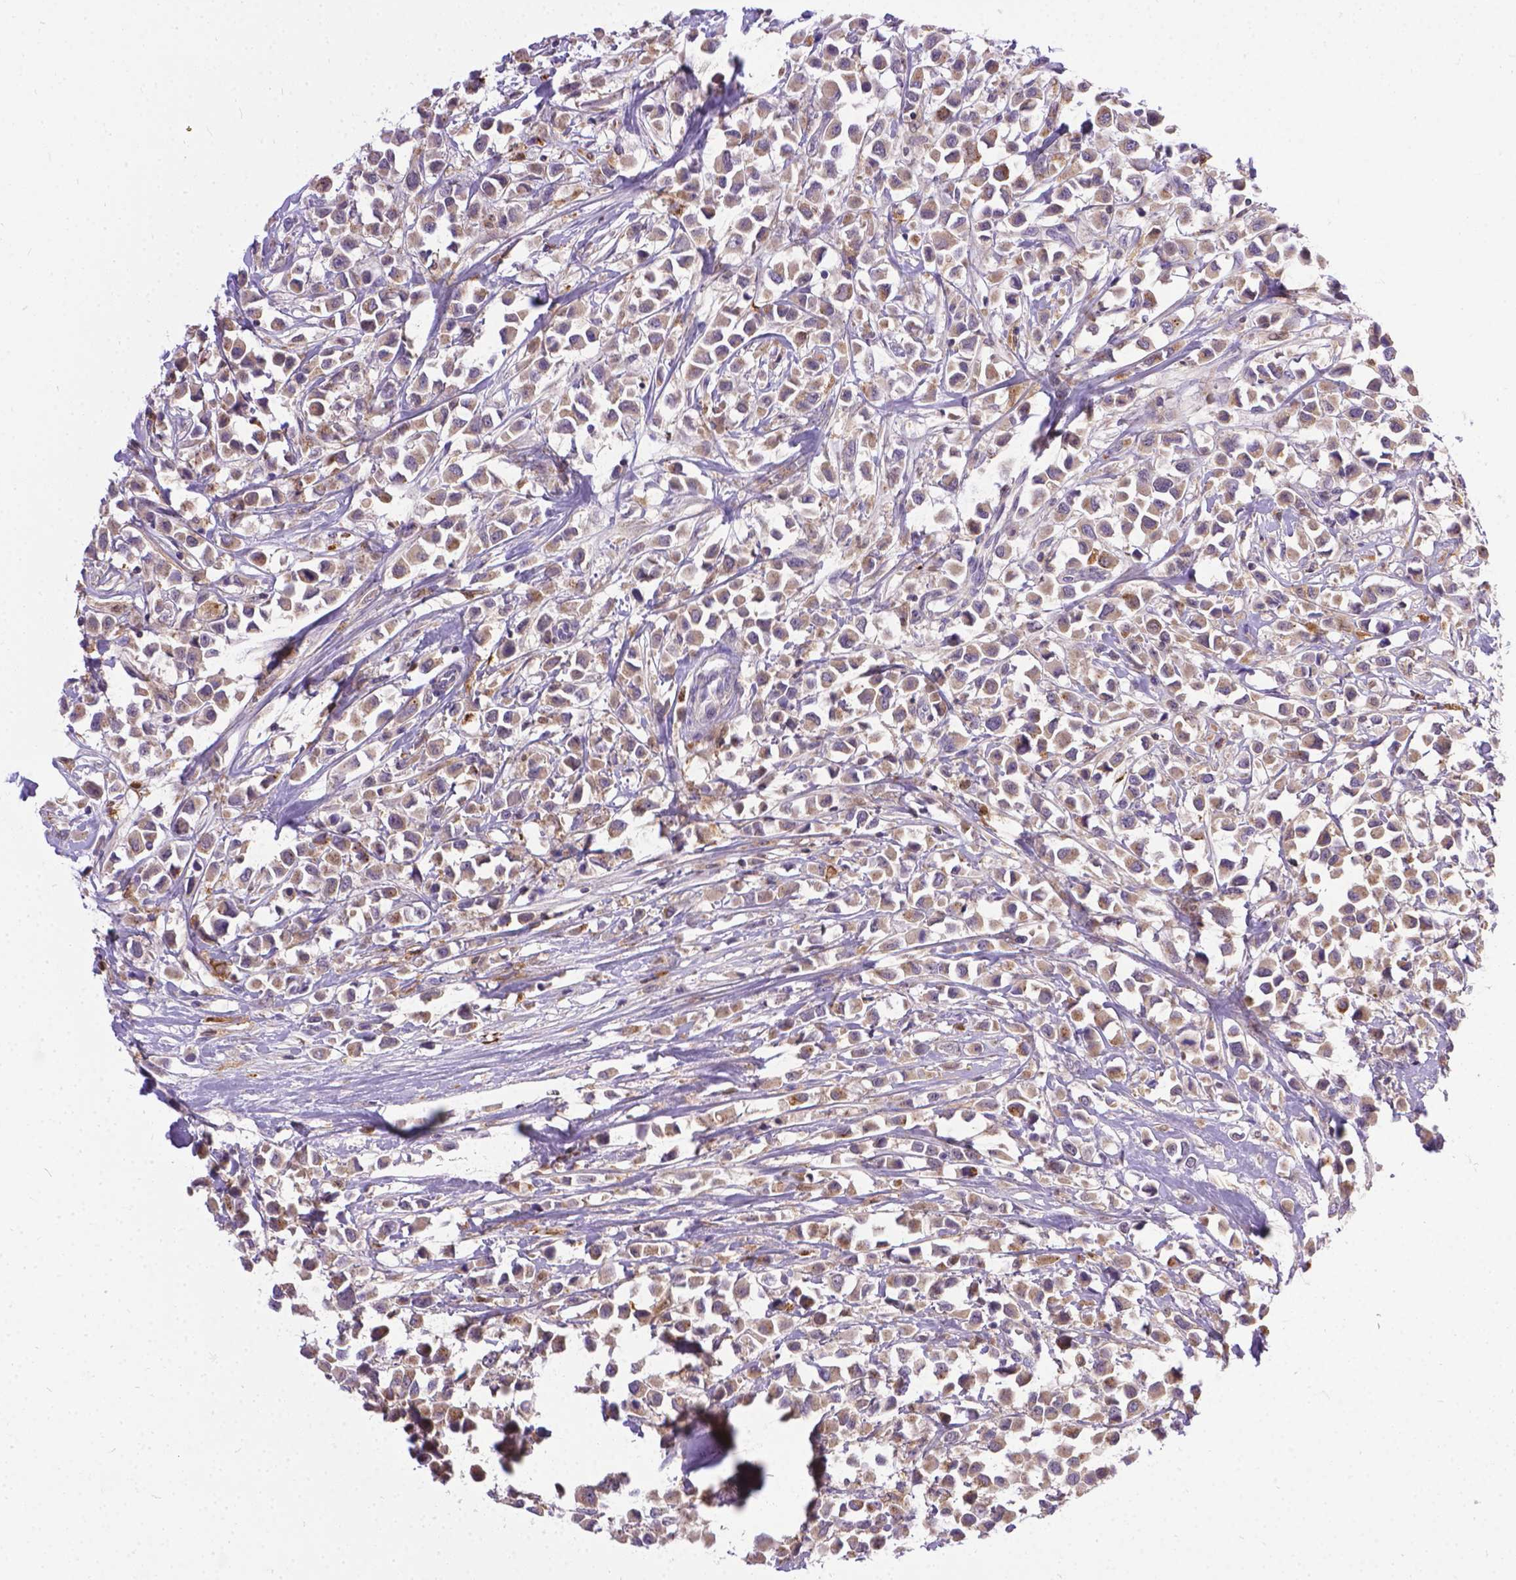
{"staining": {"intensity": "weak", "quantity": ">75%", "location": "cytoplasmic/membranous"}, "tissue": "breast cancer", "cell_type": "Tumor cells", "image_type": "cancer", "snomed": [{"axis": "morphology", "description": "Duct carcinoma"}, {"axis": "topography", "description": "Breast"}], "caption": "Protein staining of breast cancer (invasive ductal carcinoma) tissue exhibits weak cytoplasmic/membranous expression in about >75% of tumor cells. (DAB (3,3'-diaminobenzidine) = brown stain, brightfield microscopy at high magnification).", "gene": "TM4SF18", "patient": {"sex": "female", "age": 61}}